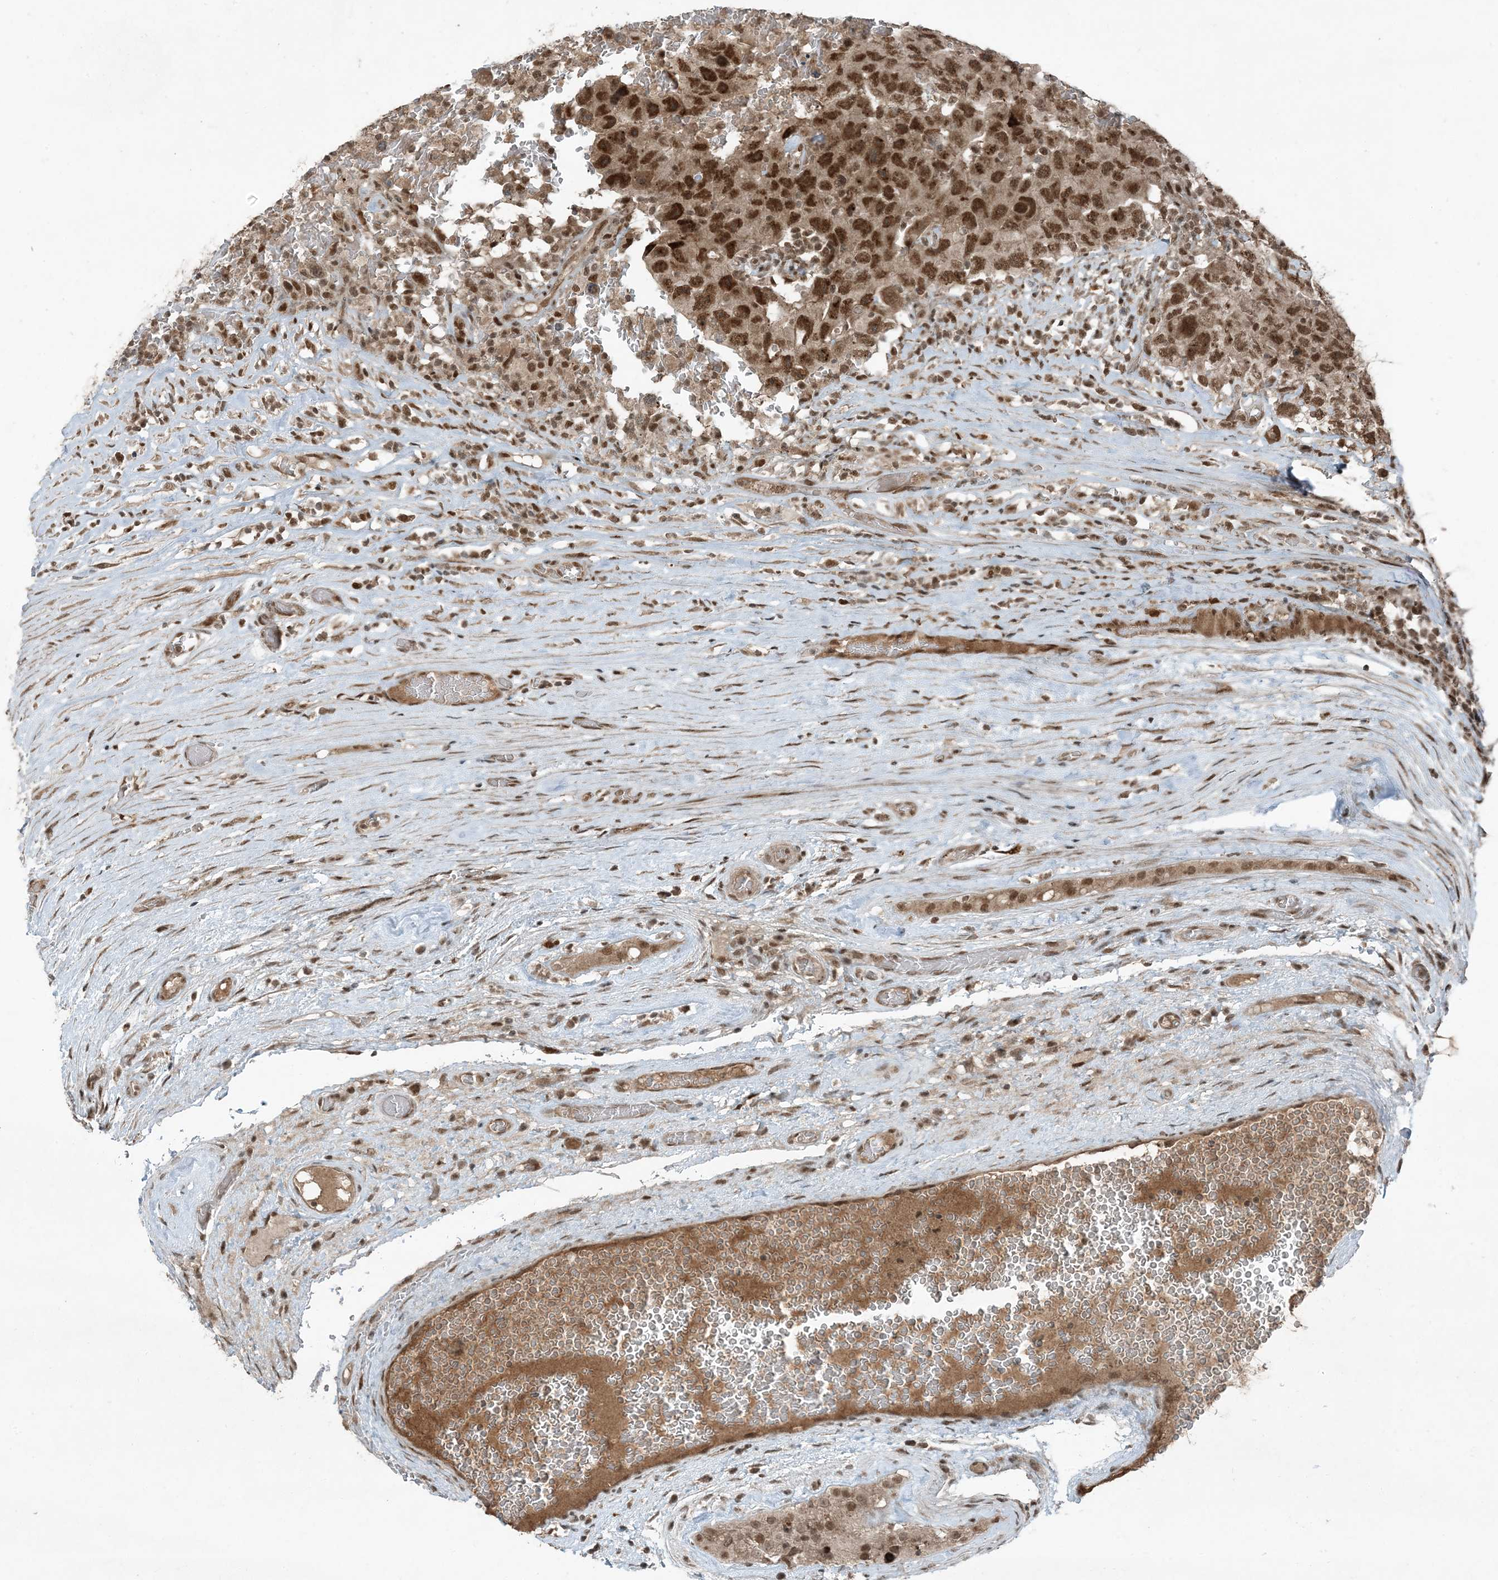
{"staining": {"intensity": "strong", "quantity": ">75%", "location": "nuclear"}, "tissue": "testis cancer", "cell_type": "Tumor cells", "image_type": "cancer", "snomed": [{"axis": "morphology", "description": "Carcinoma, Embryonal, NOS"}, {"axis": "topography", "description": "Testis"}], "caption": "DAB (3,3'-diaminobenzidine) immunohistochemical staining of testis cancer (embryonal carcinoma) demonstrates strong nuclear protein positivity in approximately >75% of tumor cells.", "gene": "TRAPPC12", "patient": {"sex": "male", "age": 26}}